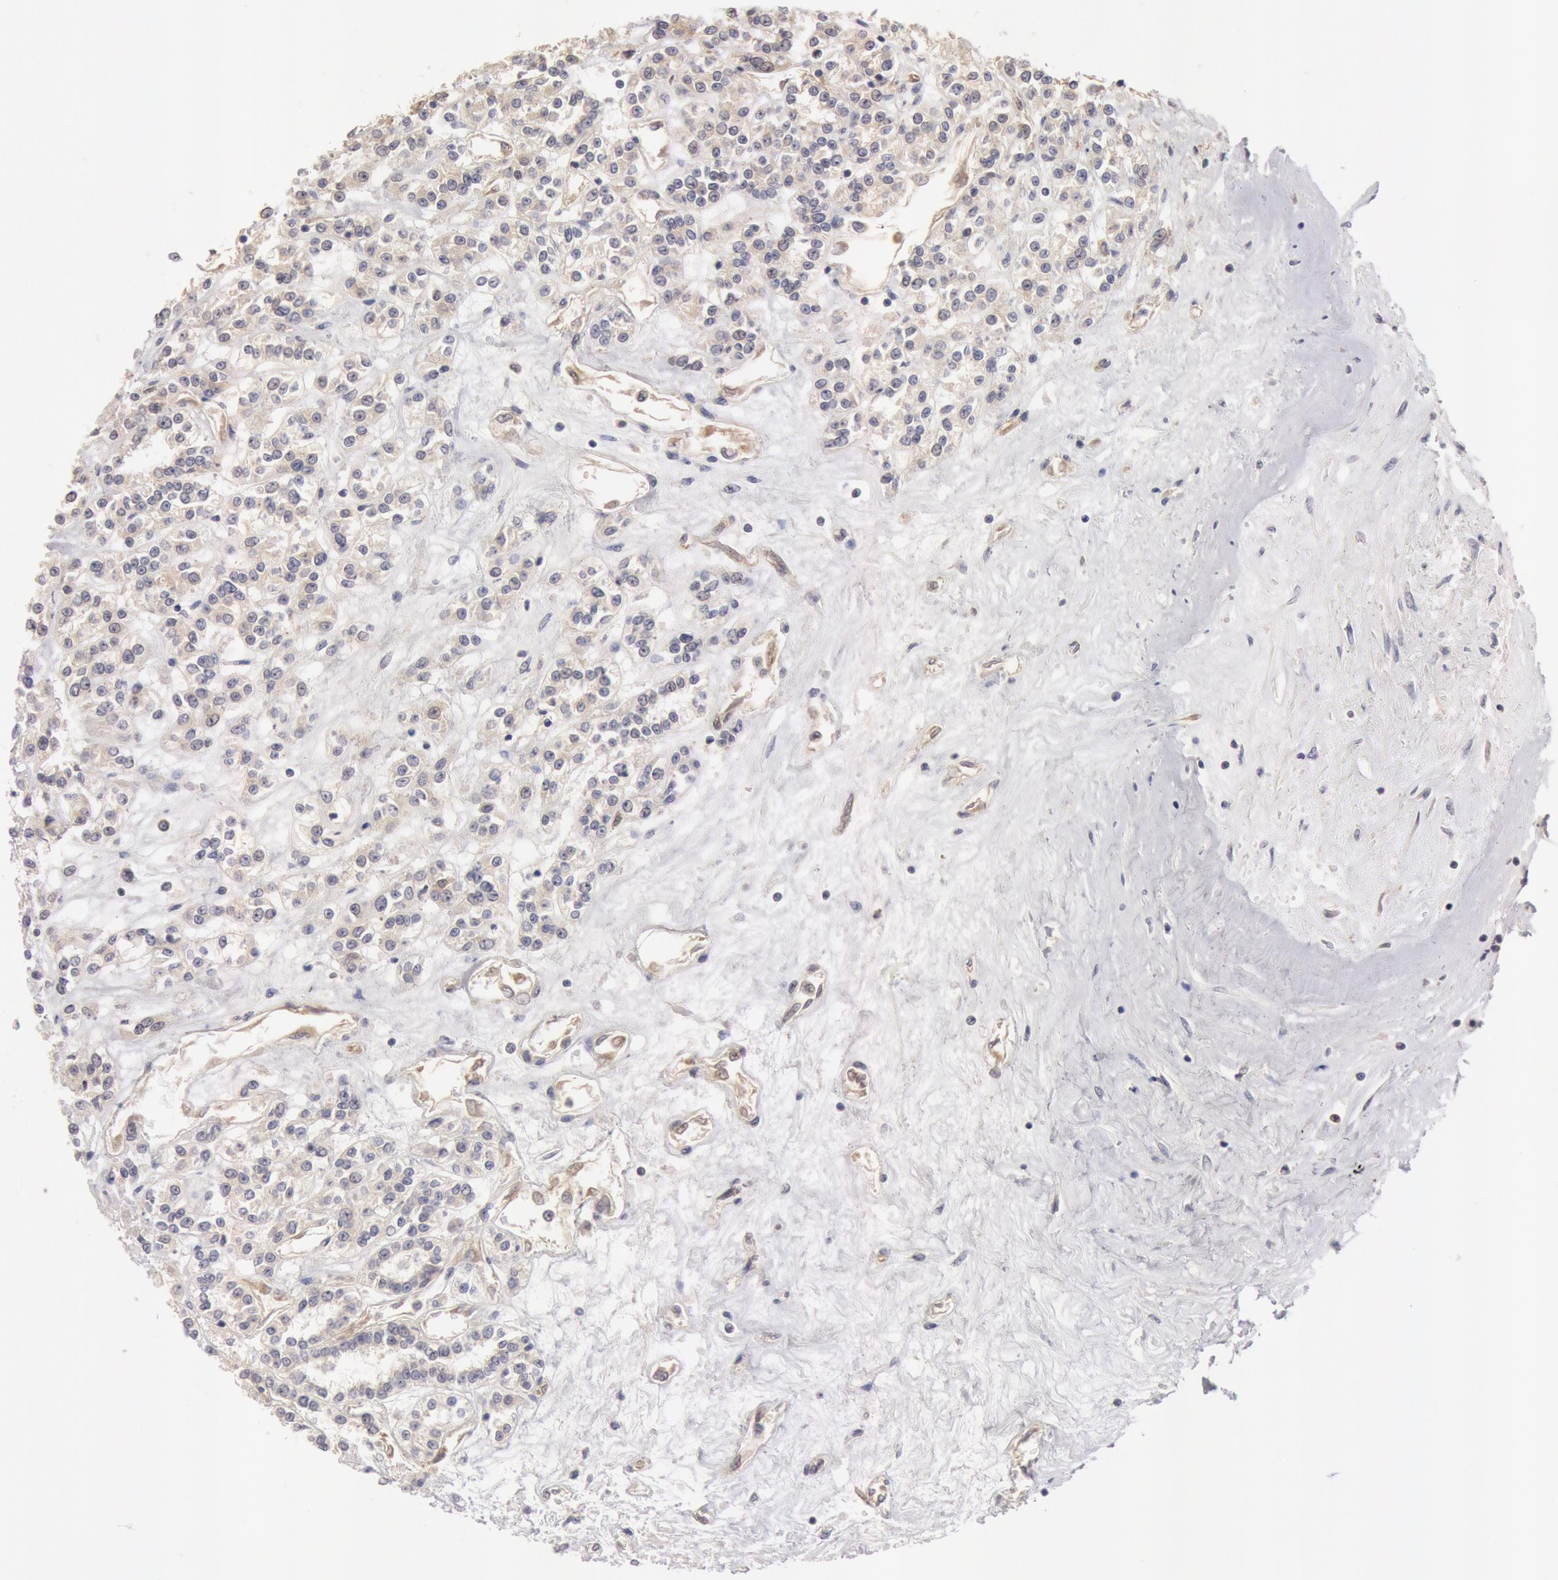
{"staining": {"intensity": "weak", "quantity": "25%-75%", "location": "cytoplasmic/membranous"}, "tissue": "renal cancer", "cell_type": "Tumor cells", "image_type": "cancer", "snomed": [{"axis": "morphology", "description": "Adenocarcinoma, NOS"}, {"axis": "topography", "description": "Kidney"}], "caption": "Immunohistochemical staining of human renal adenocarcinoma exhibits low levels of weak cytoplasmic/membranous protein expression in approximately 25%-75% of tumor cells.", "gene": "DNAJA1", "patient": {"sex": "female", "age": 76}}